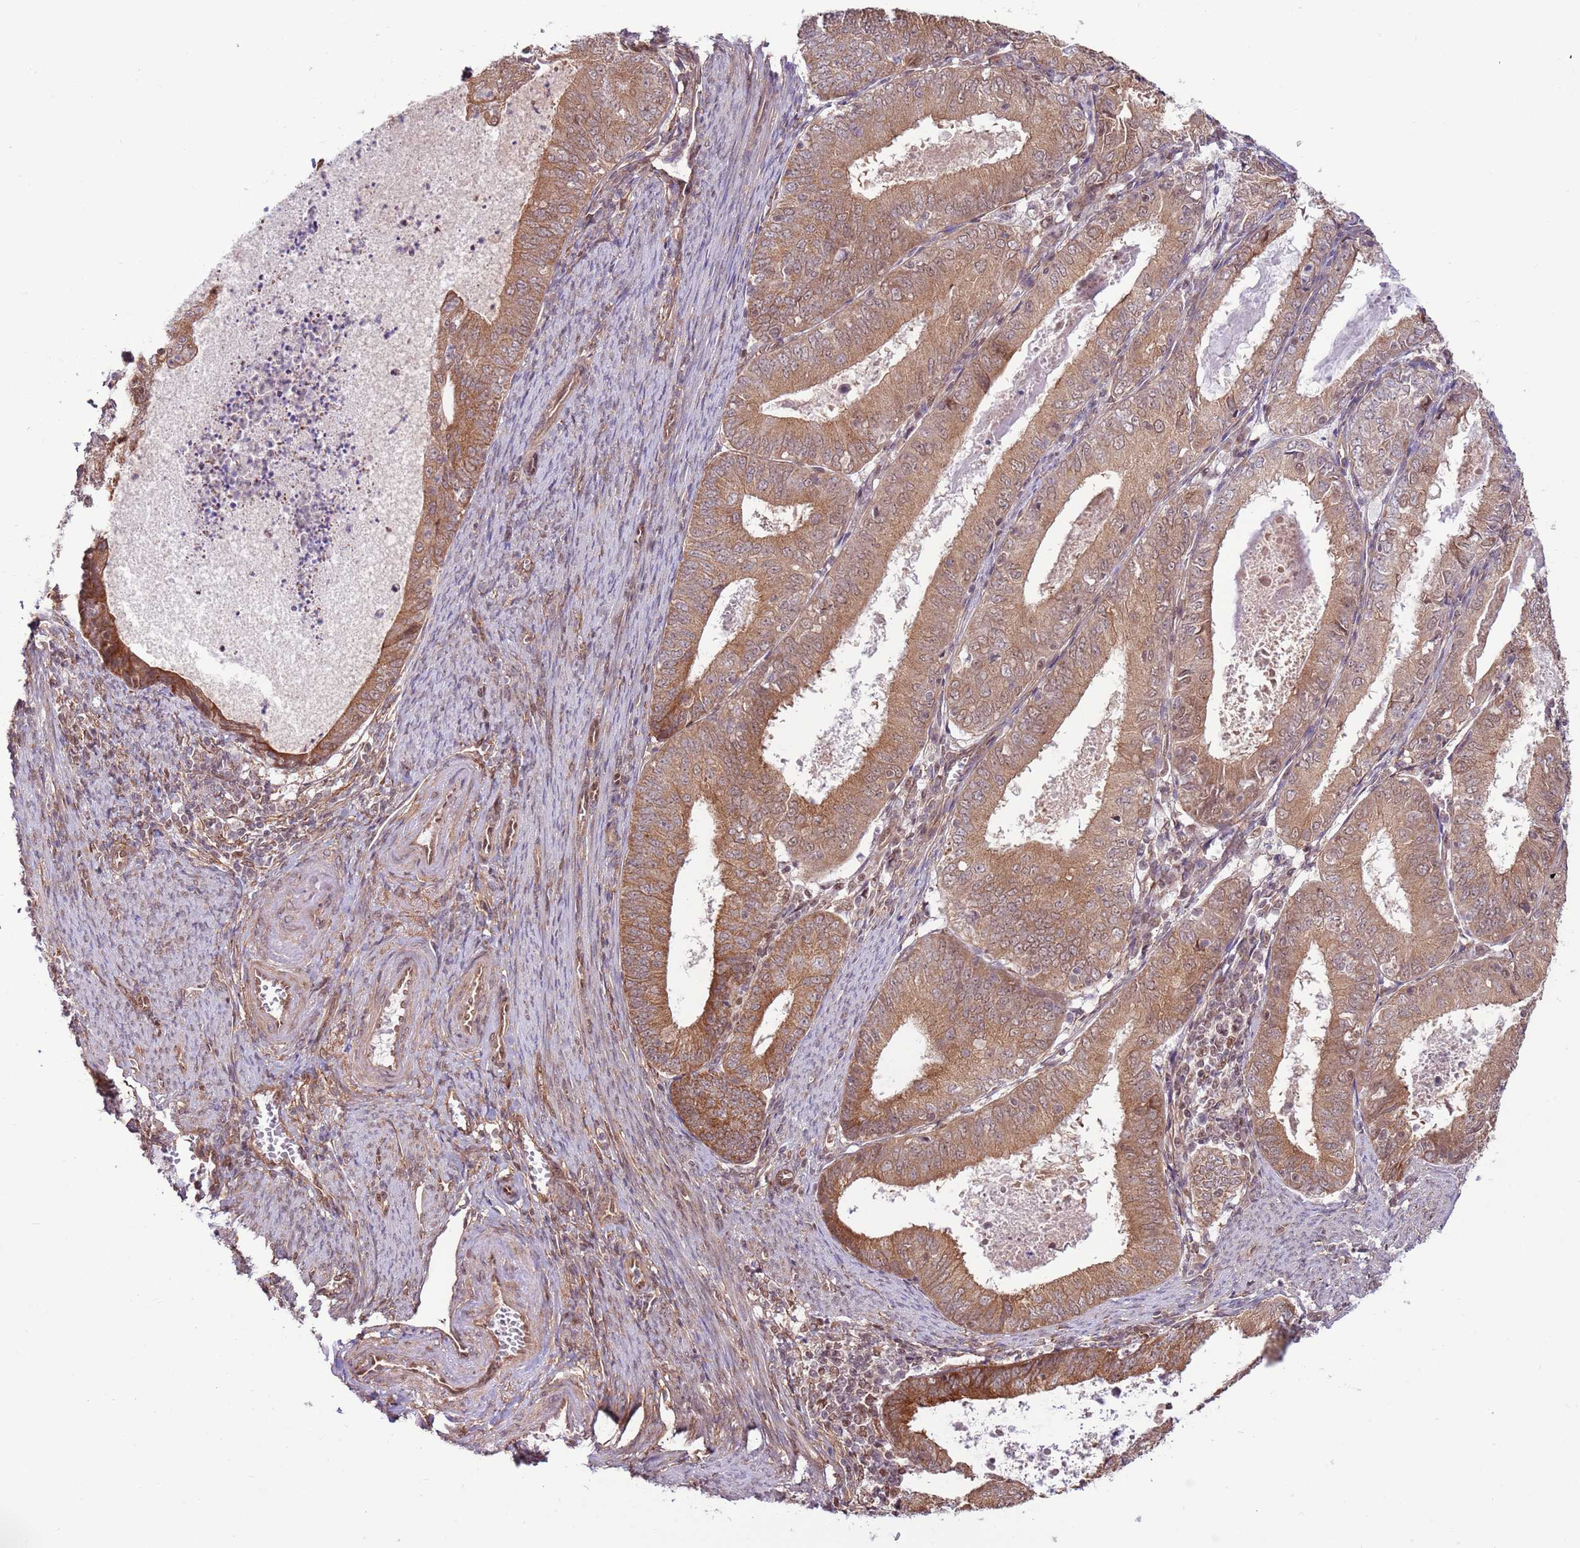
{"staining": {"intensity": "moderate", "quantity": ">75%", "location": "cytoplasmic/membranous,nuclear"}, "tissue": "endometrial cancer", "cell_type": "Tumor cells", "image_type": "cancer", "snomed": [{"axis": "morphology", "description": "Adenocarcinoma, NOS"}, {"axis": "topography", "description": "Endometrium"}], "caption": "Immunohistochemical staining of endometrial cancer (adenocarcinoma) displays moderate cytoplasmic/membranous and nuclear protein expression in about >75% of tumor cells. The protein is shown in brown color, while the nuclei are stained blue.", "gene": "DCAF4", "patient": {"sex": "female", "age": 57}}